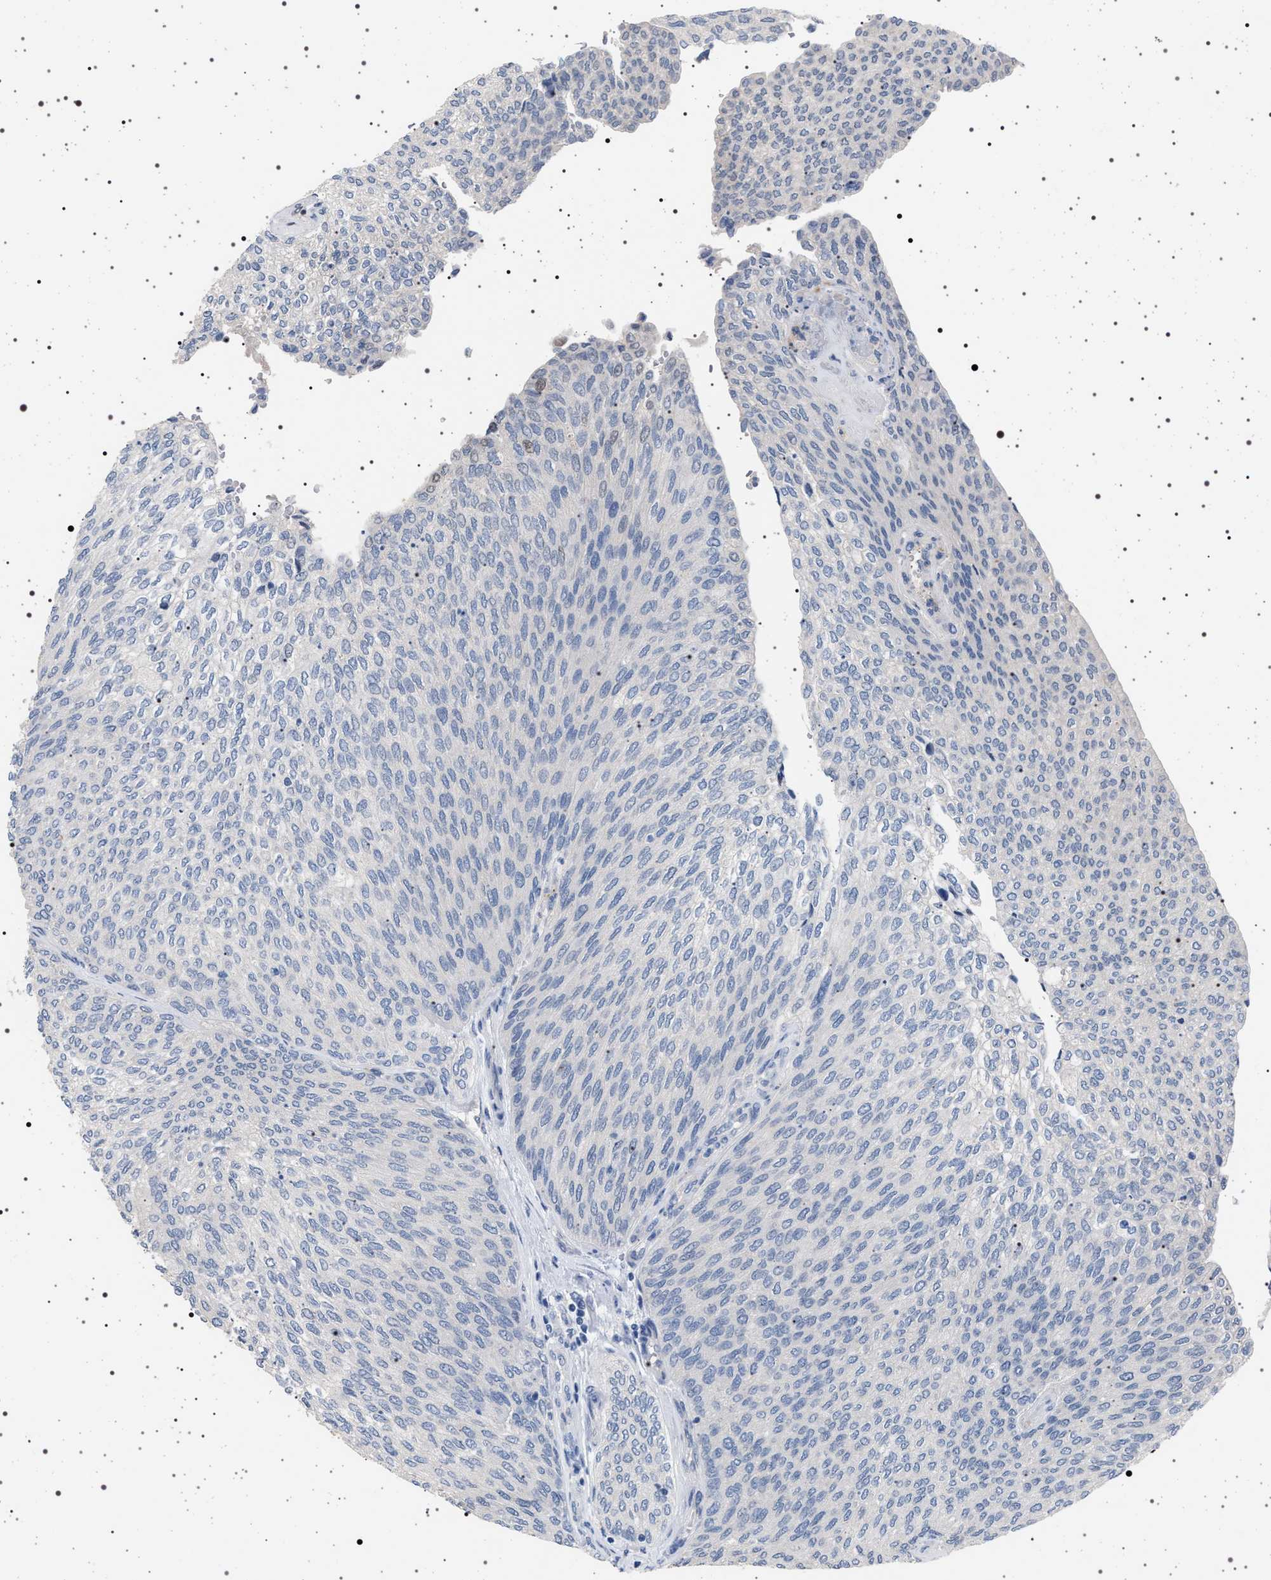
{"staining": {"intensity": "negative", "quantity": "none", "location": "none"}, "tissue": "urothelial cancer", "cell_type": "Tumor cells", "image_type": "cancer", "snomed": [{"axis": "morphology", "description": "Urothelial carcinoma, Low grade"}, {"axis": "topography", "description": "Urinary bladder"}], "caption": "The photomicrograph exhibits no staining of tumor cells in low-grade urothelial carcinoma.", "gene": "NAT9", "patient": {"sex": "female", "age": 79}}